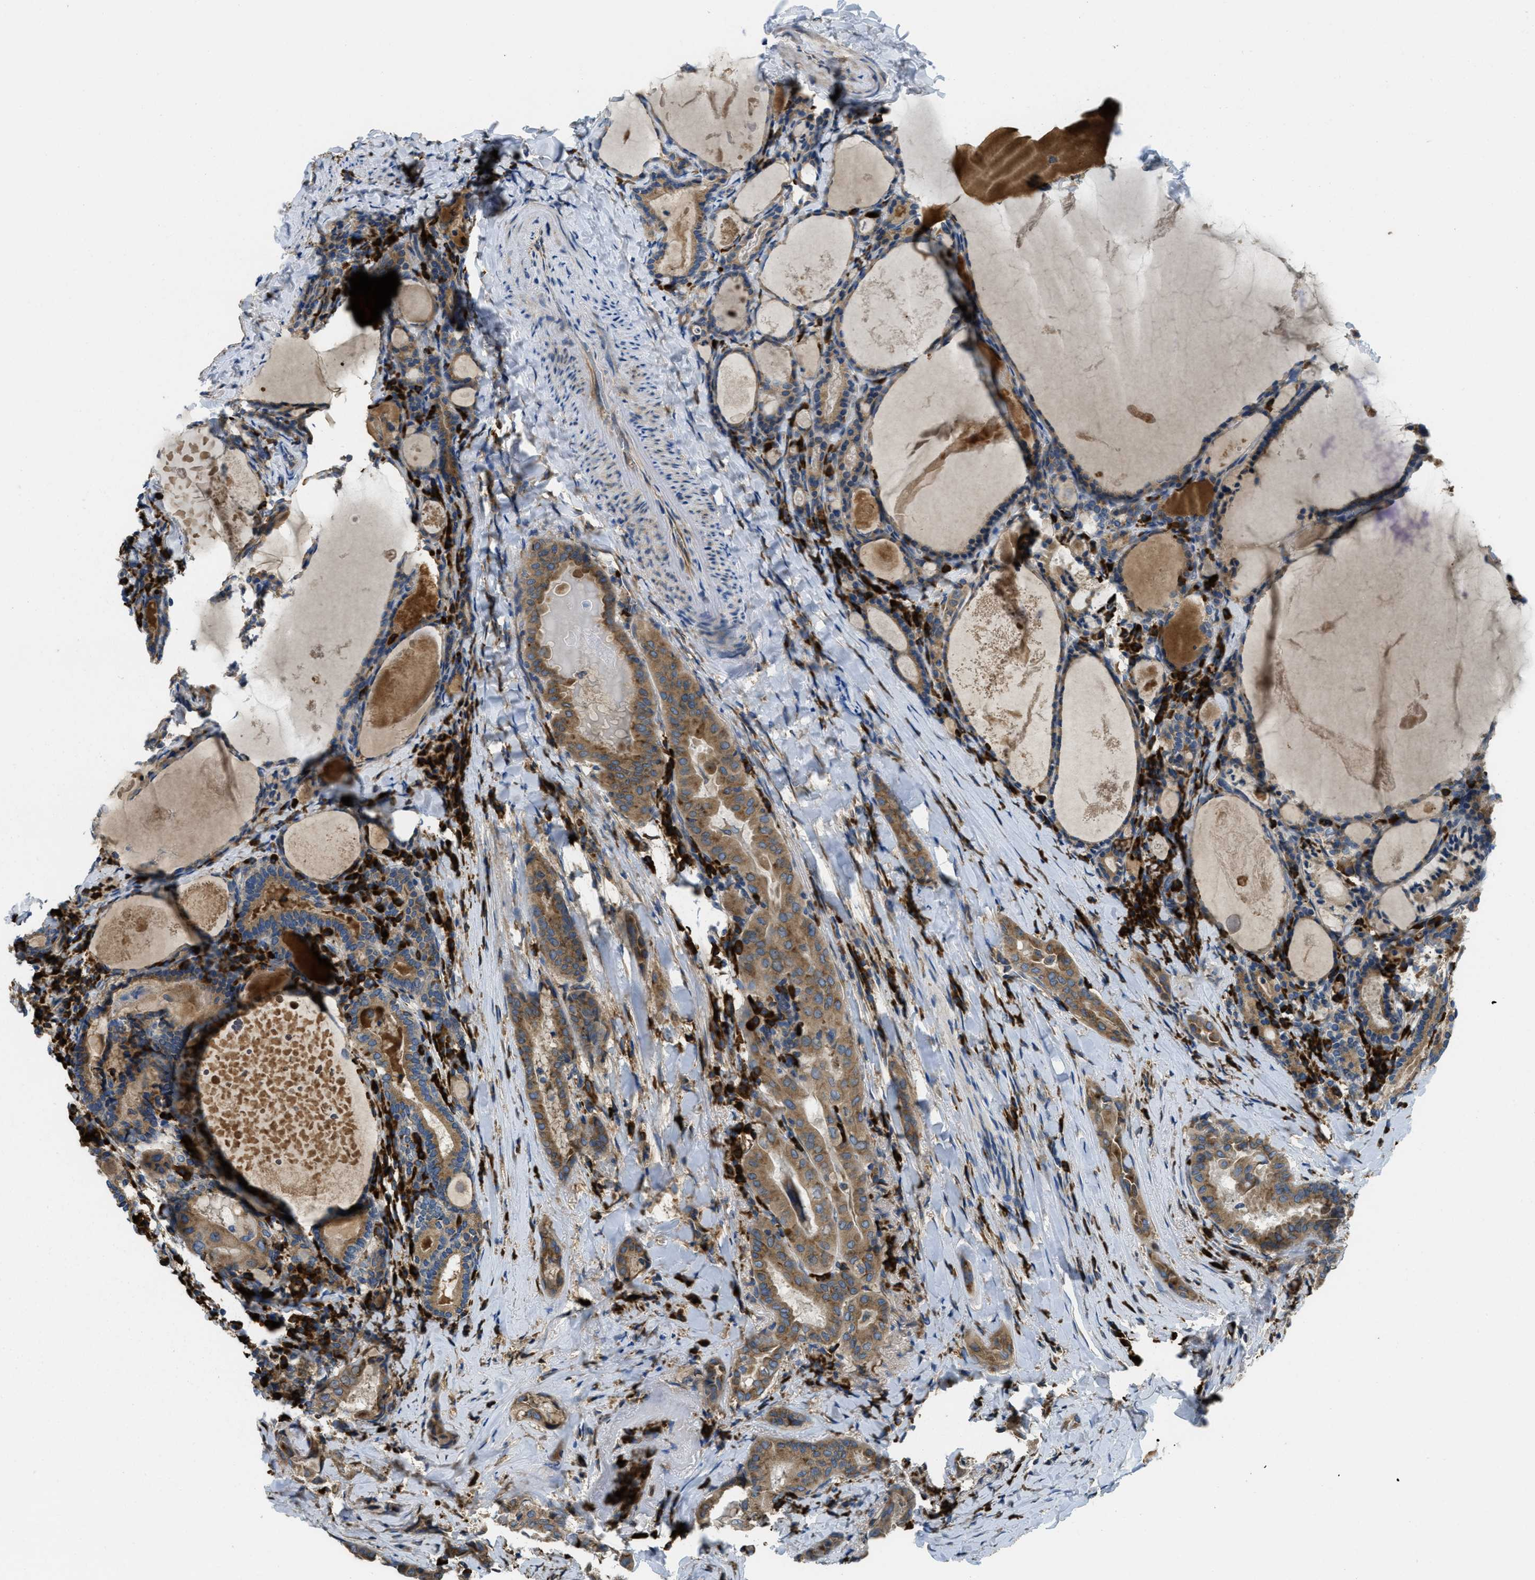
{"staining": {"intensity": "moderate", "quantity": ">75%", "location": "cytoplasmic/membranous"}, "tissue": "thyroid cancer", "cell_type": "Tumor cells", "image_type": "cancer", "snomed": [{"axis": "morphology", "description": "Papillary adenocarcinoma, NOS"}, {"axis": "topography", "description": "Thyroid gland"}], "caption": "The image exhibits immunohistochemical staining of thyroid papillary adenocarcinoma. There is moderate cytoplasmic/membranous staining is identified in approximately >75% of tumor cells.", "gene": "SSR1", "patient": {"sex": "female", "age": 42}}